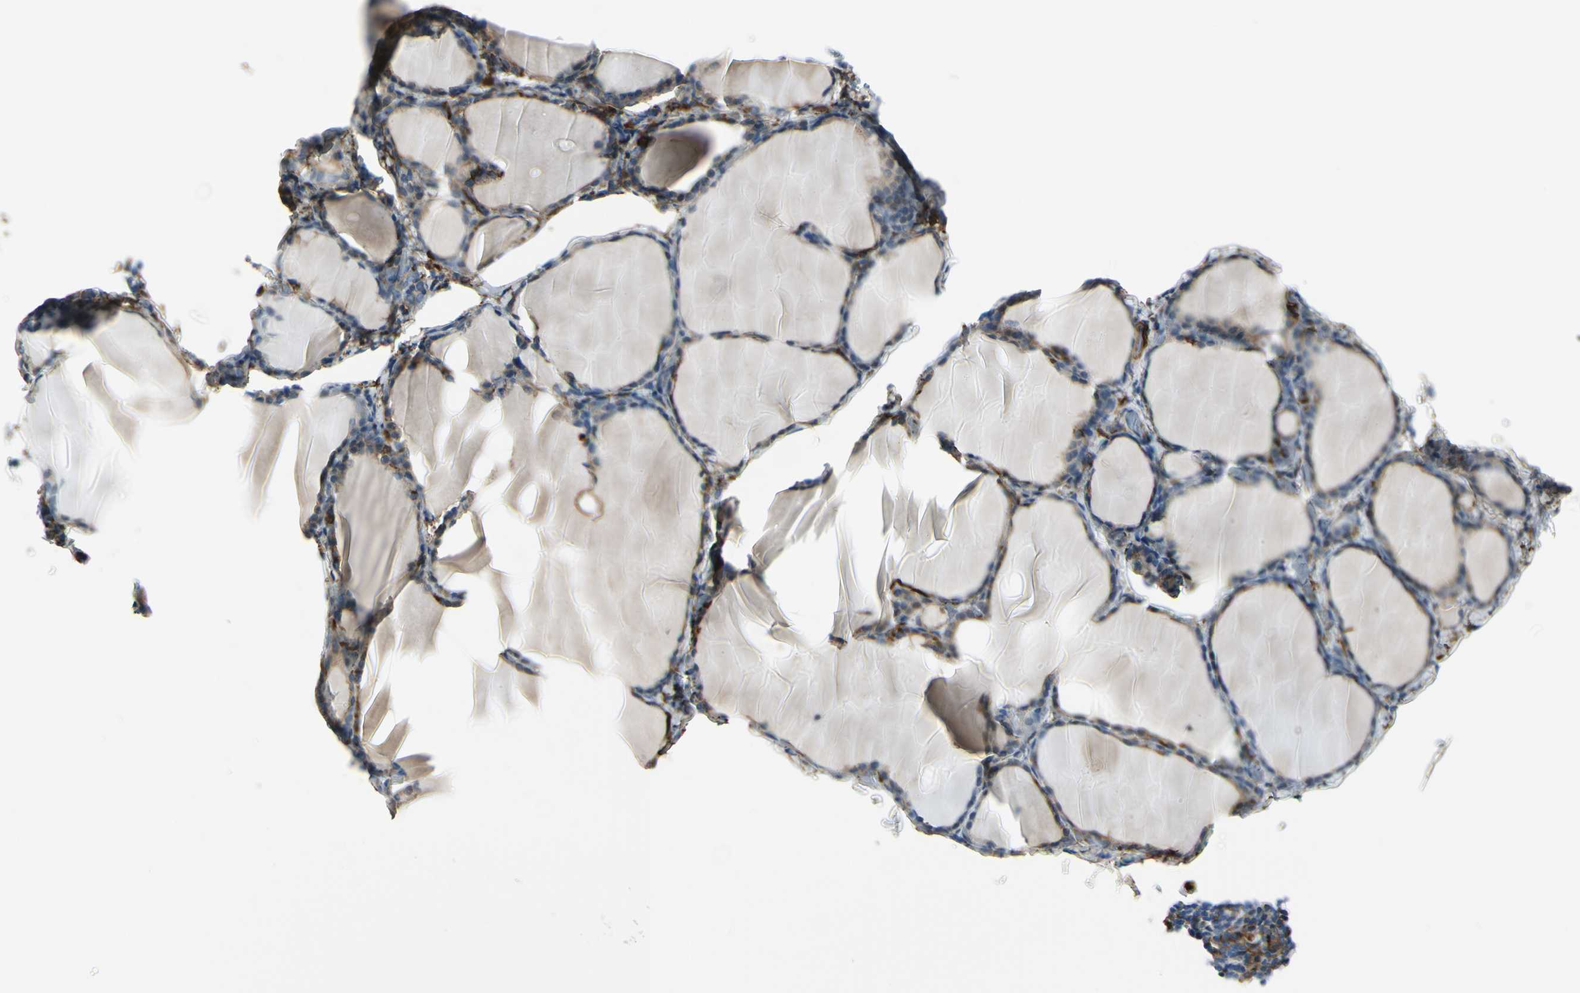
{"staining": {"intensity": "weak", "quantity": ">75%", "location": "cytoplasmic/membranous"}, "tissue": "thyroid gland", "cell_type": "Glandular cells", "image_type": "normal", "snomed": [{"axis": "morphology", "description": "Normal tissue, NOS"}, {"axis": "morphology", "description": "Papillary adenocarcinoma, NOS"}, {"axis": "topography", "description": "Thyroid gland"}], "caption": "A micrograph showing weak cytoplasmic/membranous expression in about >75% of glandular cells in benign thyroid gland, as visualized by brown immunohistochemical staining.", "gene": "GSN", "patient": {"sex": "female", "age": 30}}